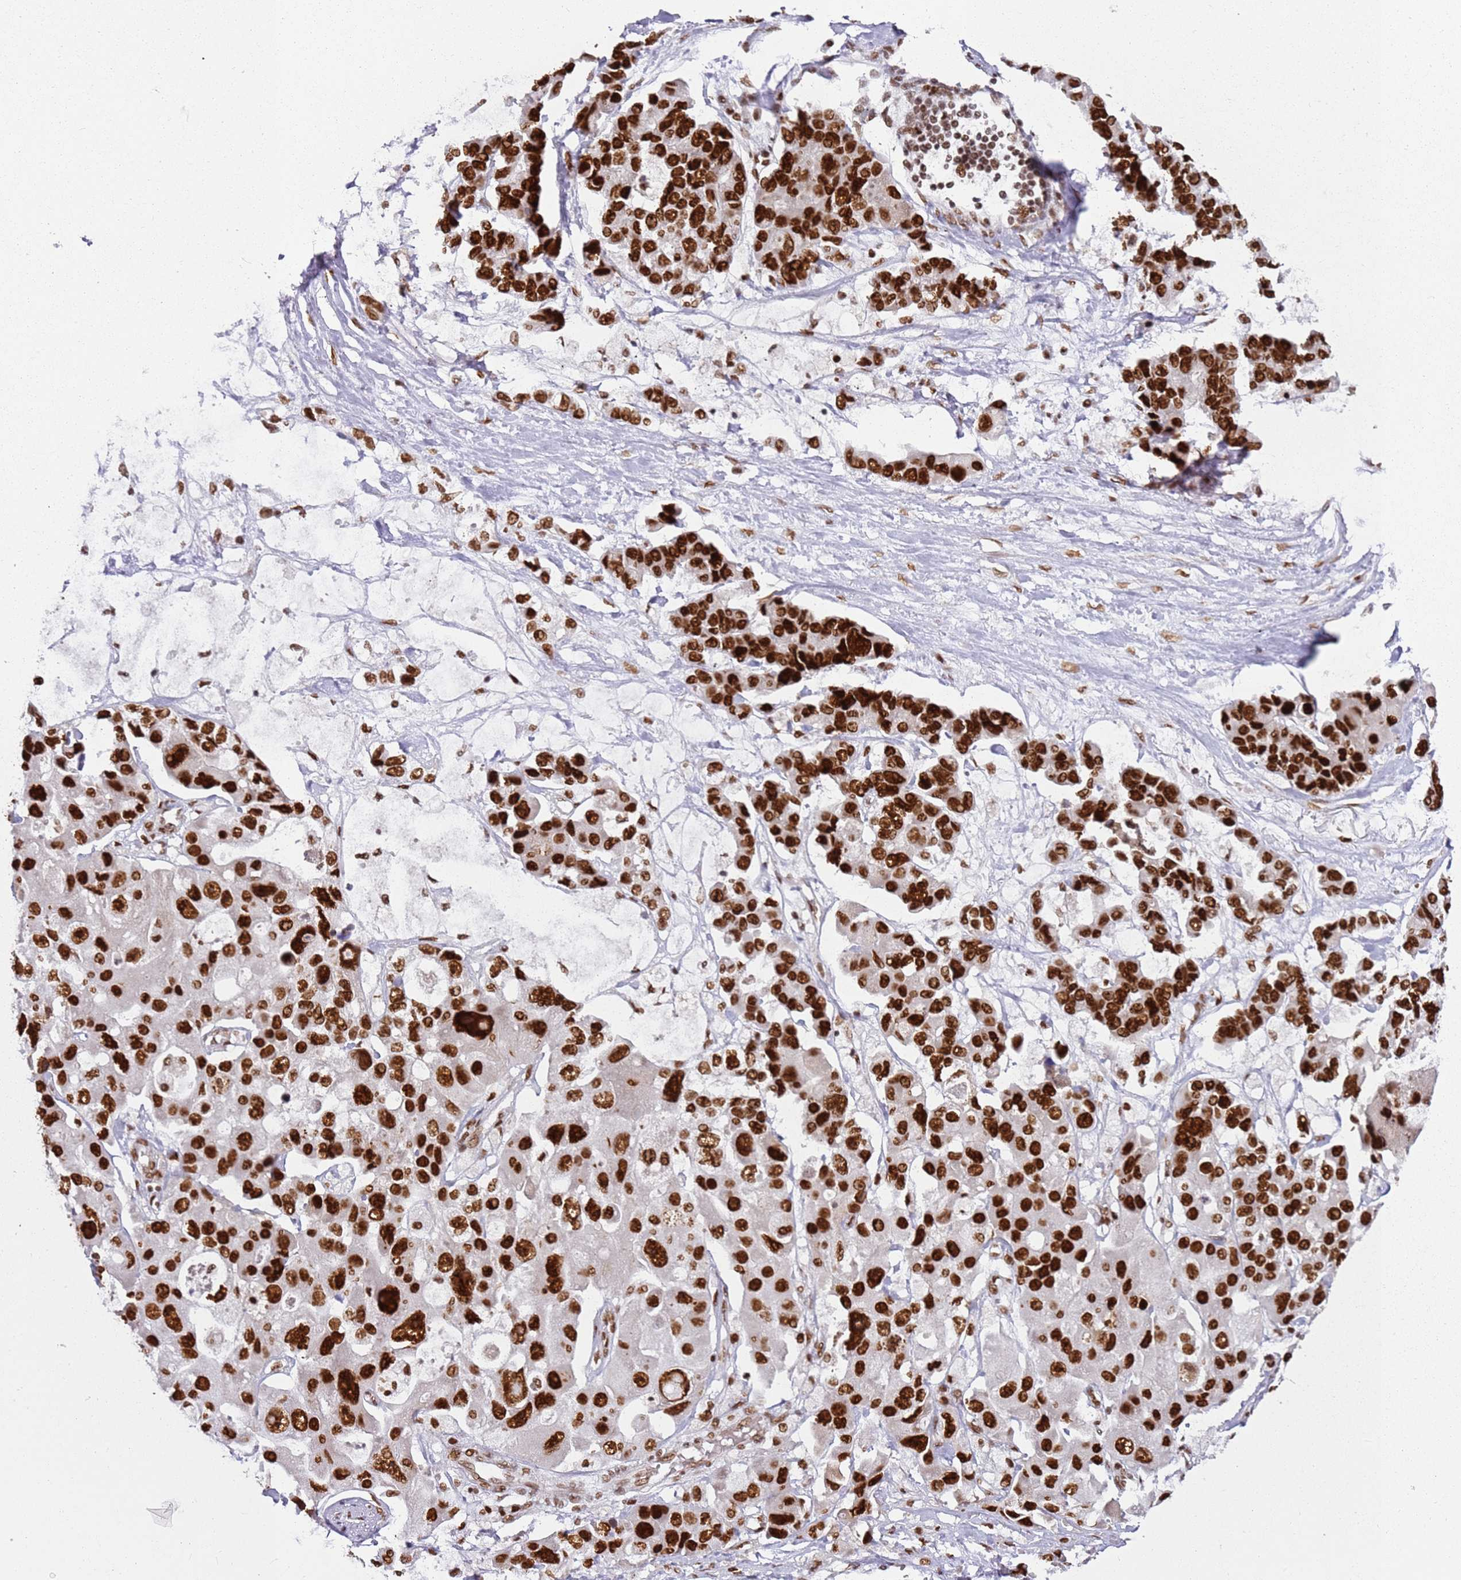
{"staining": {"intensity": "strong", "quantity": ">75%", "location": "nuclear"}, "tissue": "lung cancer", "cell_type": "Tumor cells", "image_type": "cancer", "snomed": [{"axis": "morphology", "description": "Adenocarcinoma, NOS"}, {"axis": "topography", "description": "Lung"}], "caption": "This photomicrograph shows immunohistochemistry staining of human lung cancer, with high strong nuclear staining in about >75% of tumor cells.", "gene": "TENT4A", "patient": {"sex": "female", "age": 54}}